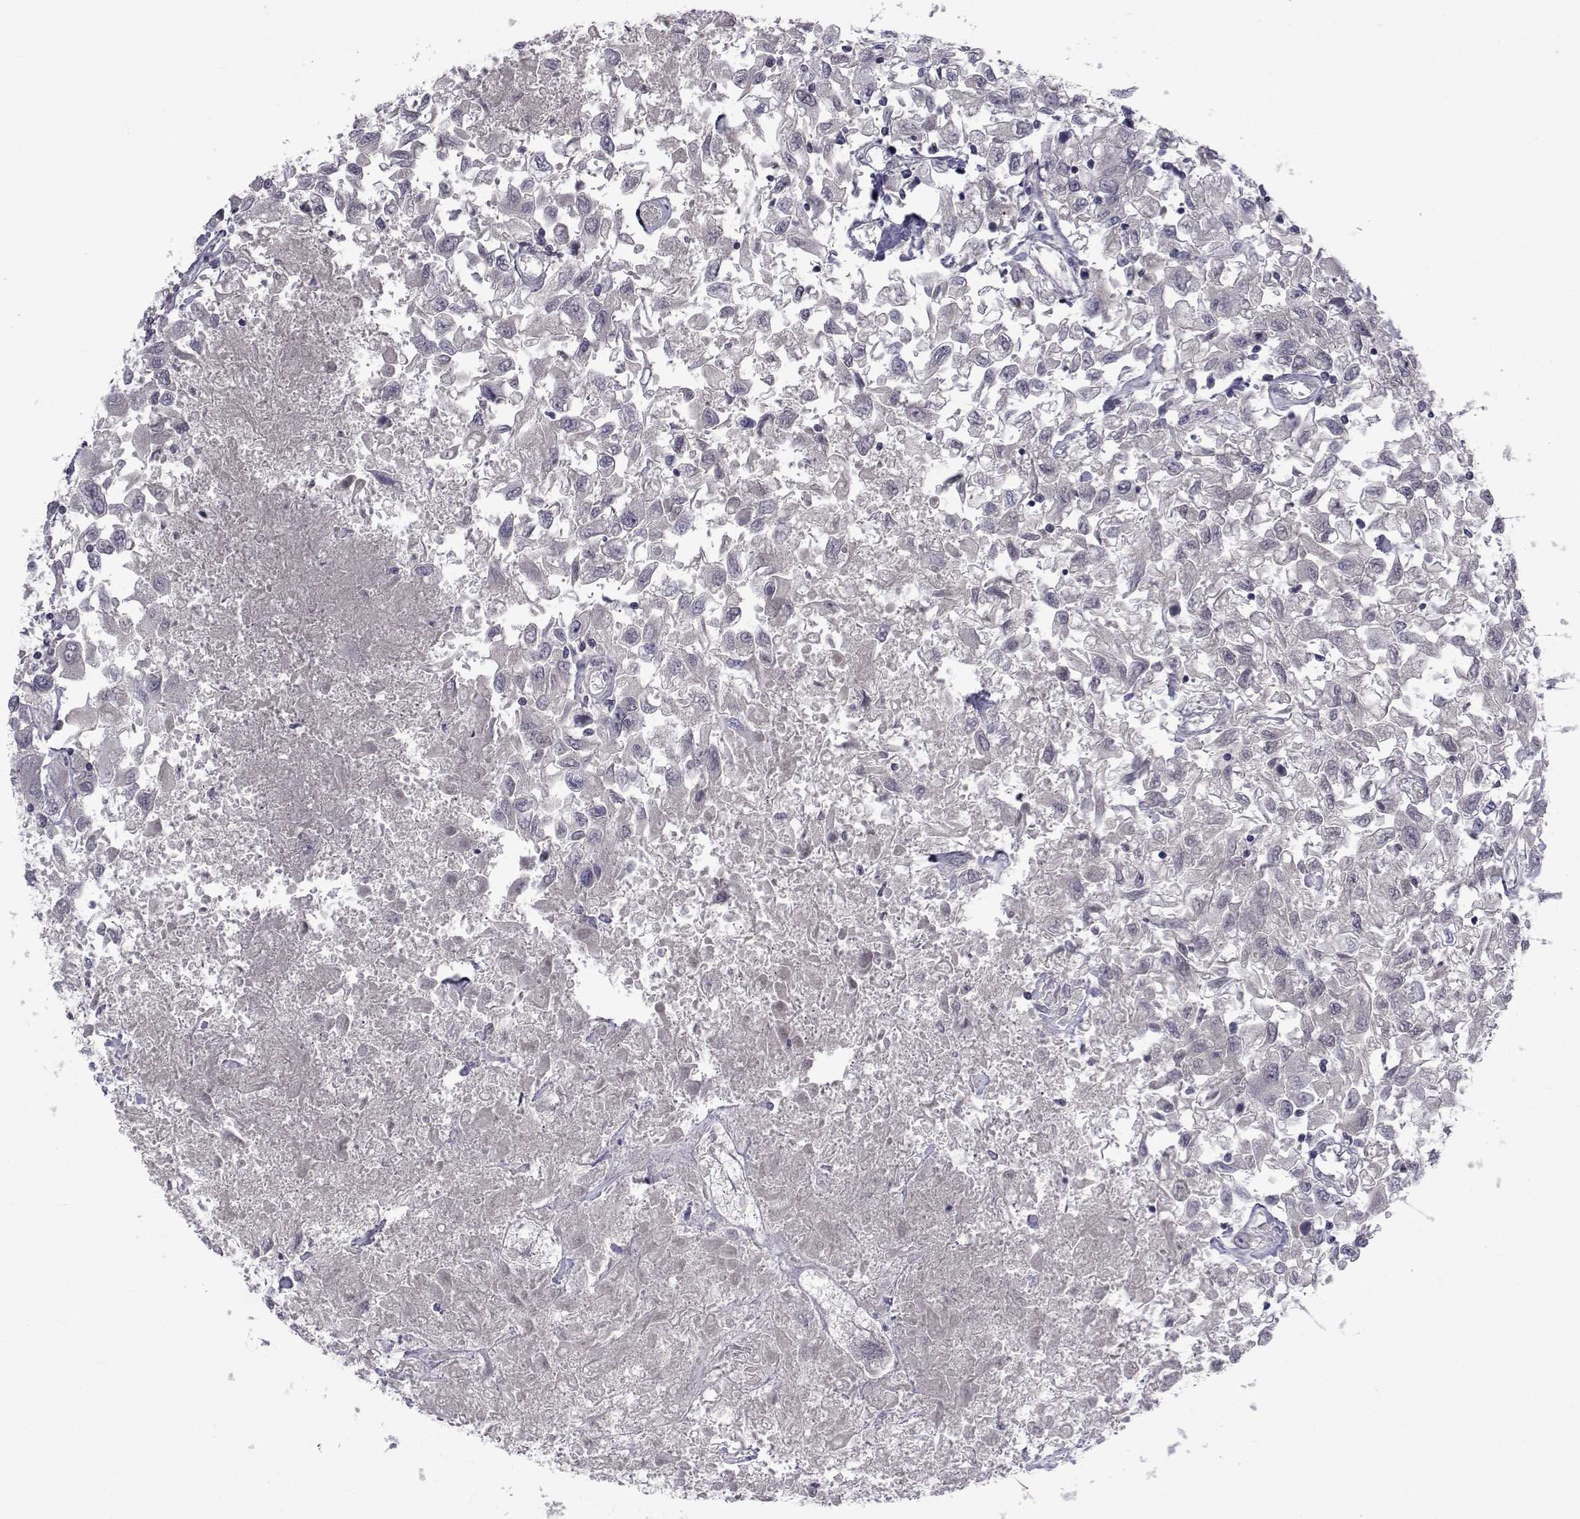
{"staining": {"intensity": "negative", "quantity": "none", "location": "none"}, "tissue": "renal cancer", "cell_type": "Tumor cells", "image_type": "cancer", "snomed": [{"axis": "morphology", "description": "Adenocarcinoma, NOS"}, {"axis": "topography", "description": "Kidney"}], "caption": "Immunohistochemical staining of renal cancer demonstrates no significant expression in tumor cells.", "gene": "PAX2", "patient": {"sex": "female", "age": 76}}